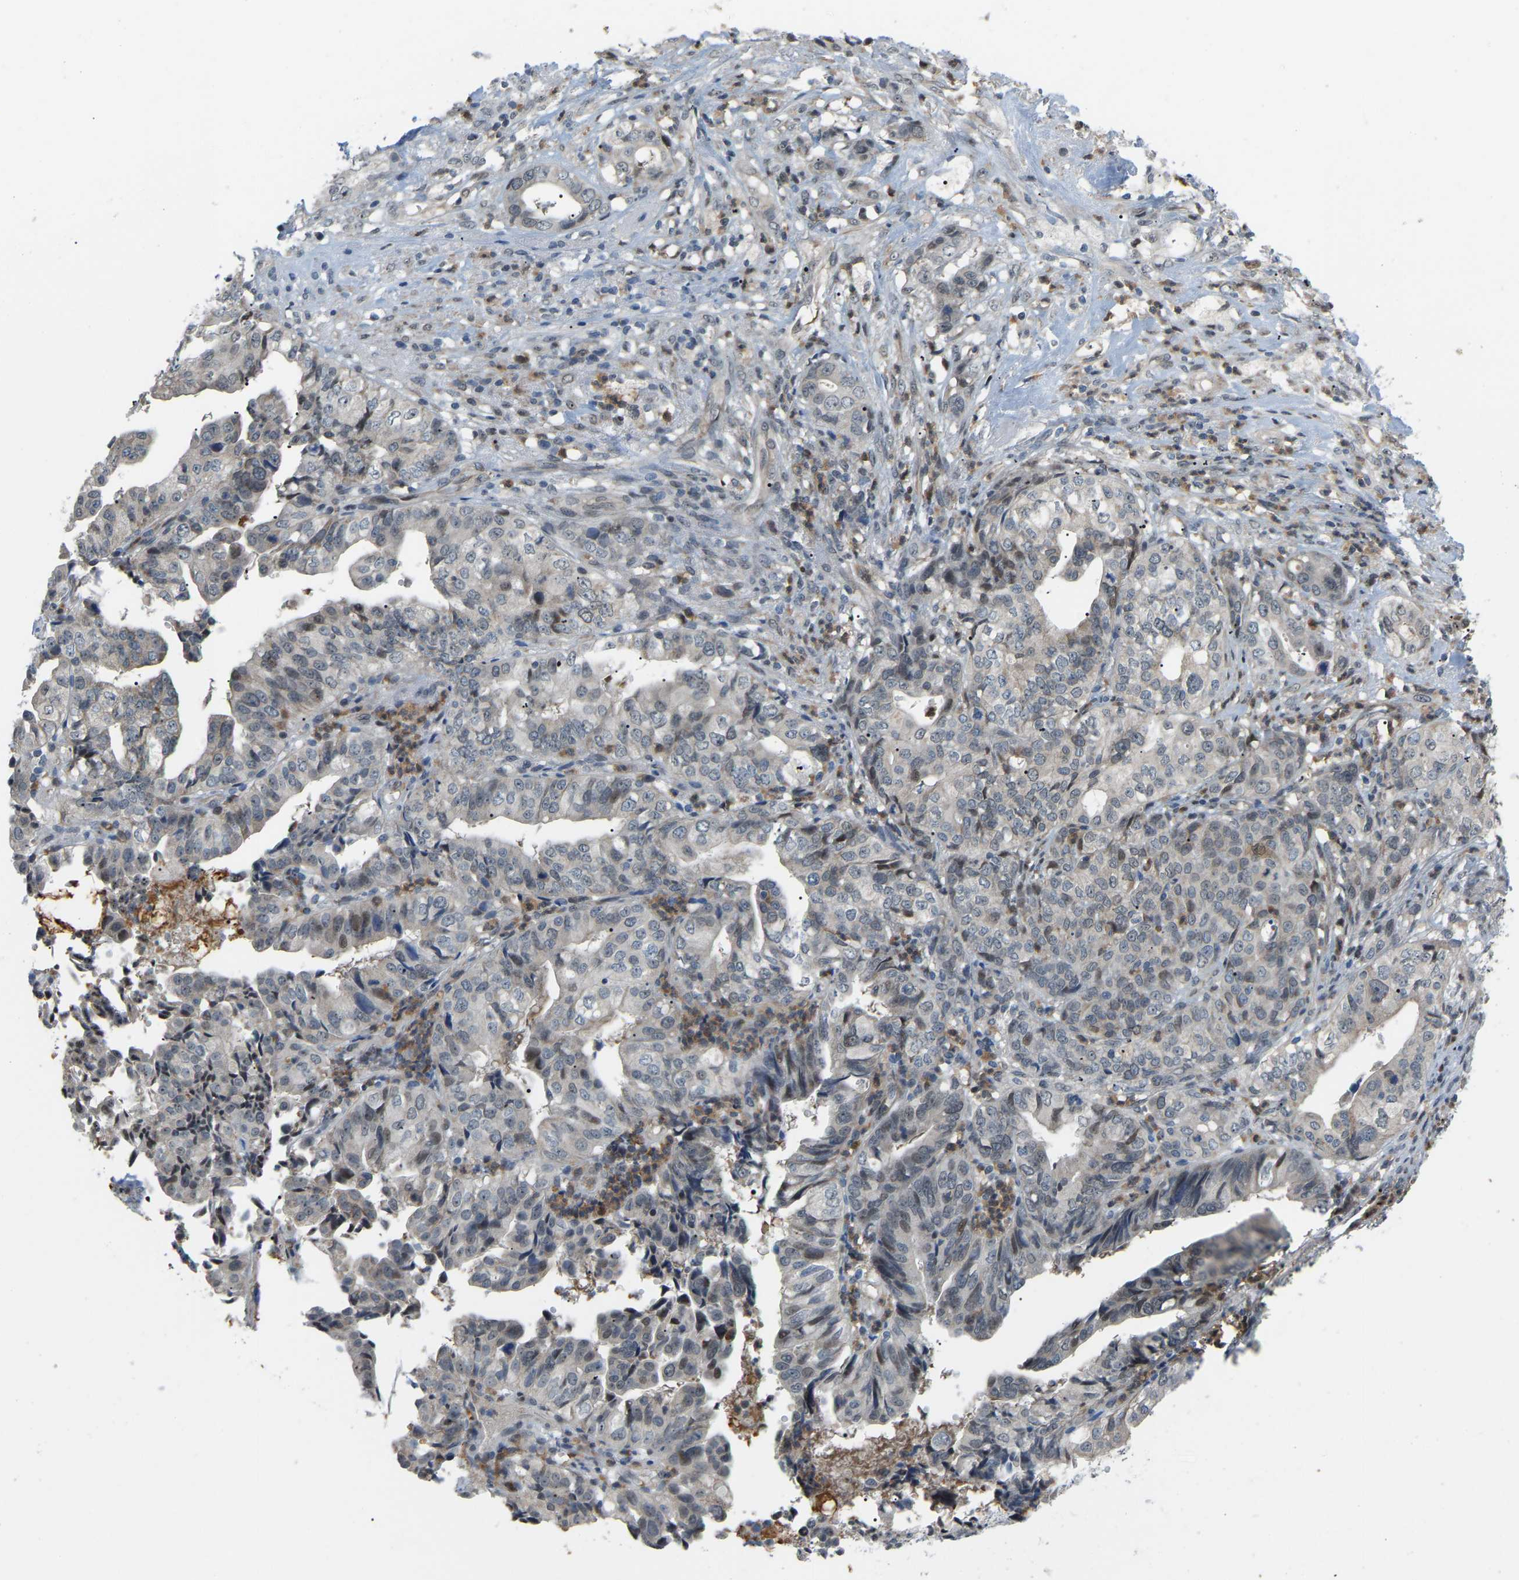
{"staining": {"intensity": "negative", "quantity": "none", "location": "none"}, "tissue": "liver cancer", "cell_type": "Tumor cells", "image_type": "cancer", "snomed": [{"axis": "morphology", "description": "Cholangiocarcinoma"}, {"axis": "topography", "description": "Liver"}], "caption": "Immunohistochemistry (IHC) of liver cholangiocarcinoma displays no positivity in tumor cells. The staining is performed using DAB (3,3'-diaminobenzidine) brown chromogen with nuclei counter-stained in using hematoxylin.", "gene": "CROT", "patient": {"sex": "female", "age": 61}}